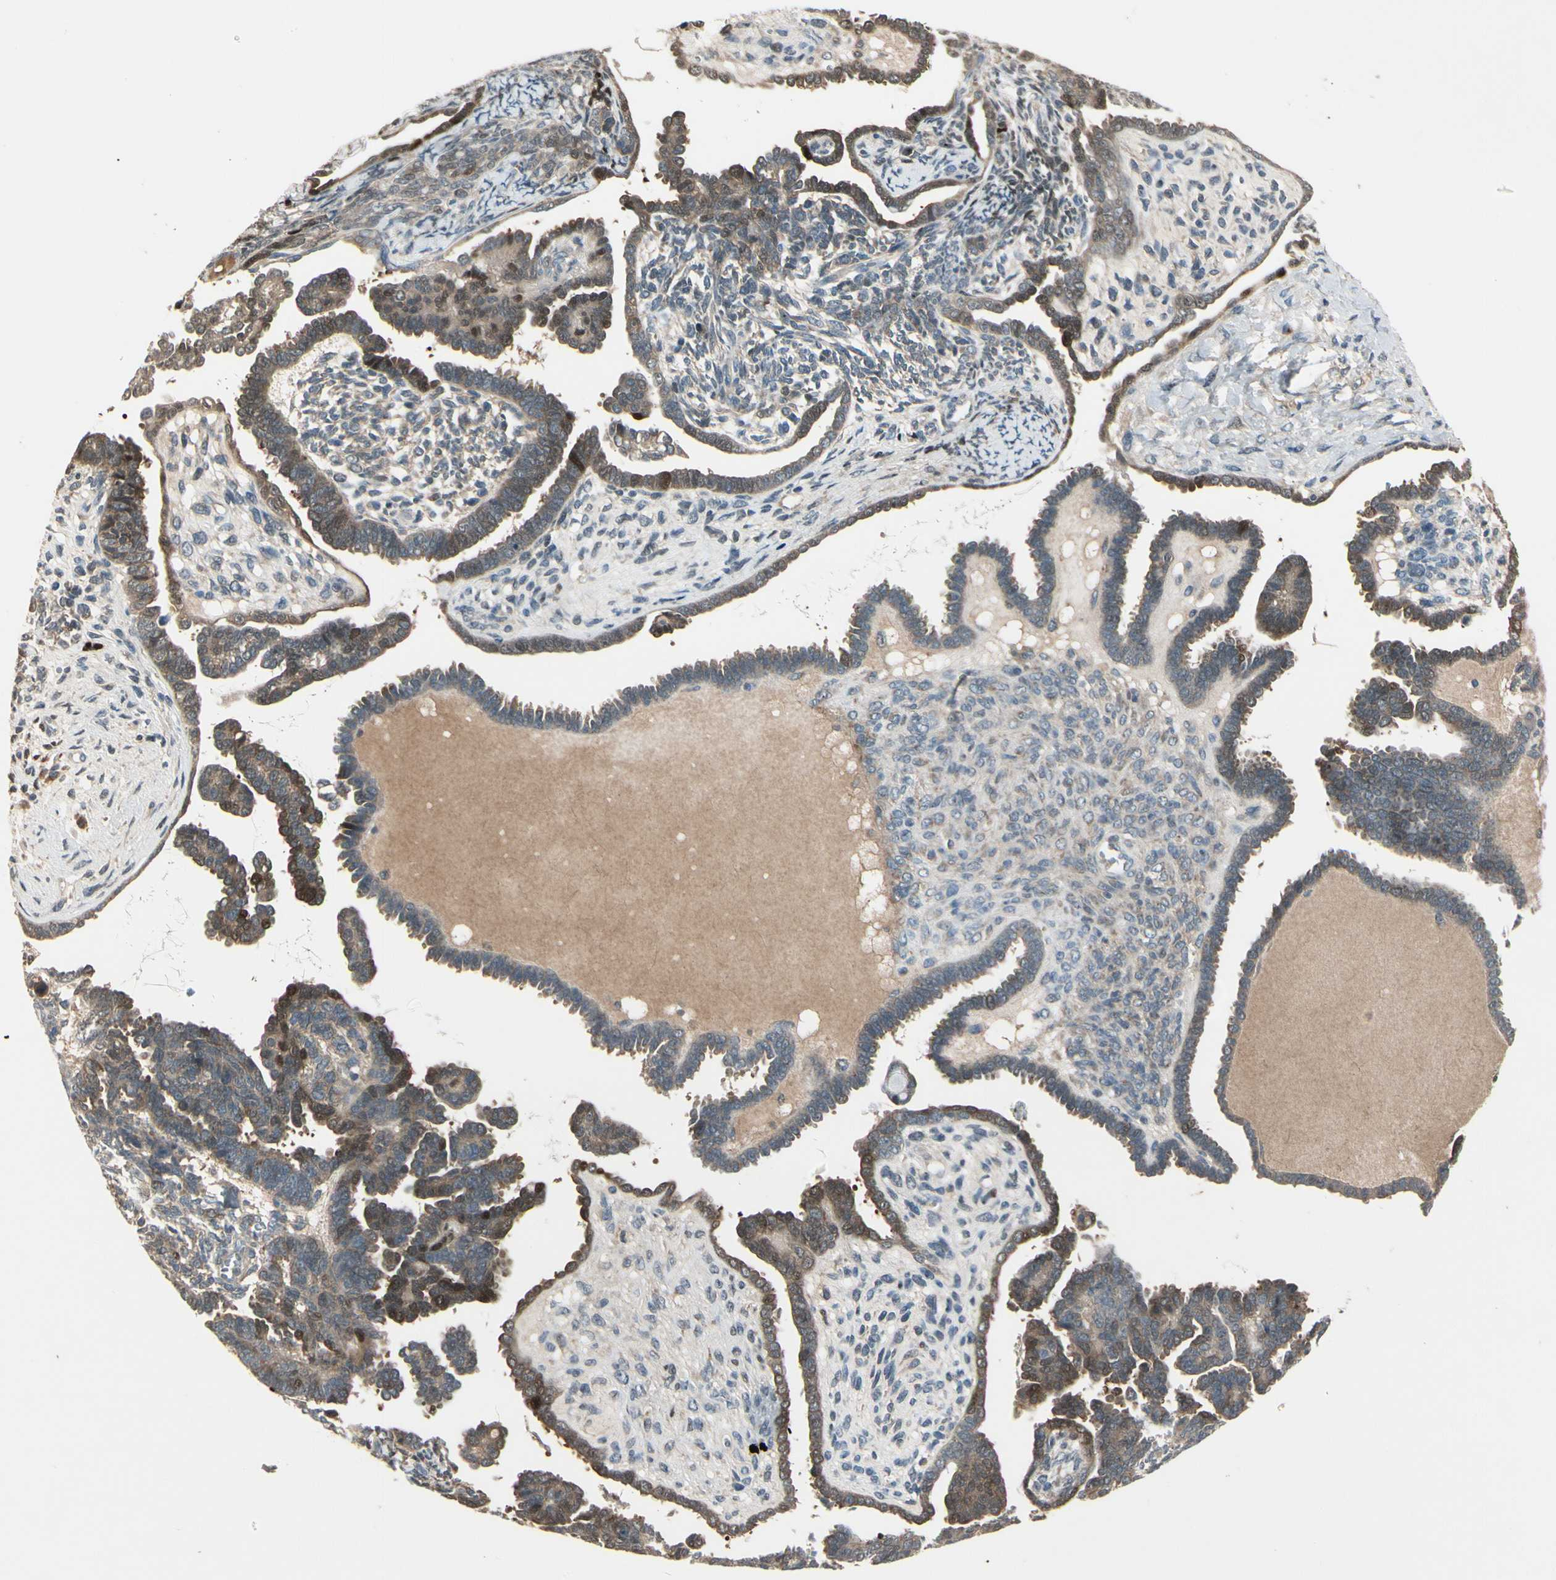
{"staining": {"intensity": "strong", "quantity": "25%-75%", "location": "cytoplasmic/membranous"}, "tissue": "endometrial cancer", "cell_type": "Tumor cells", "image_type": "cancer", "snomed": [{"axis": "morphology", "description": "Neoplasm, malignant, NOS"}, {"axis": "topography", "description": "Endometrium"}], "caption": "Protein staining of endometrial neoplasm (malignant) tissue reveals strong cytoplasmic/membranous expression in about 25%-75% of tumor cells.", "gene": "FHDC1", "patient": {"sex": "female", "age": 74}}